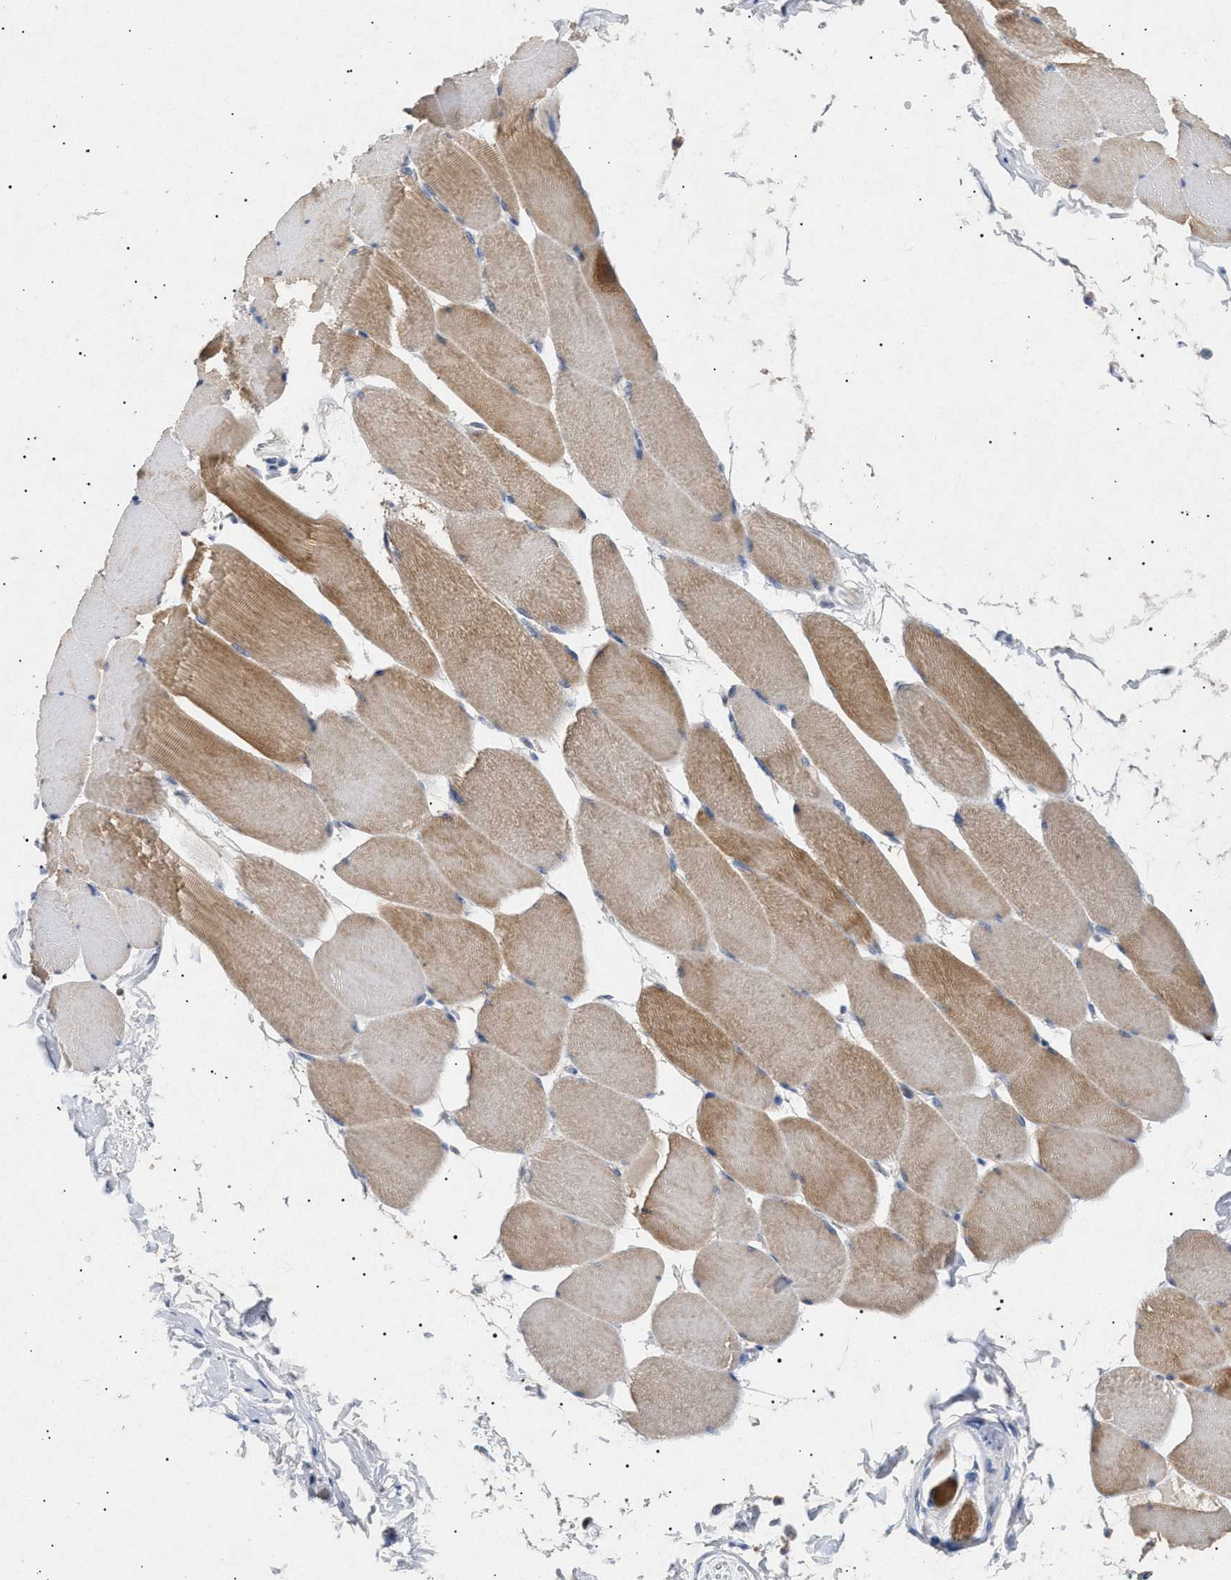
{"staining": {"intensity": "moderate", "quantity": ">75%", "location": "cytoplasmic/membranous"}, "tissue": "skeletal muscle", "cell_type": "Myocytes", "image_type": "normal", "snomed": [{"axis": "morphology", "description": "Normal tissue, NOS"}, {"axis": "topography", "description": "Skeletal muscle"}], "caption": "Immunohistochemistry histopathology image of benign human skeletal muscle stained for a protein (brown), which reveals medium levels of moderate cytoplasmic/membranous positivity in approximately >75% of myocytes.", "gene": "SIRT5", "patient": {"sex": "male", "age": 62}}